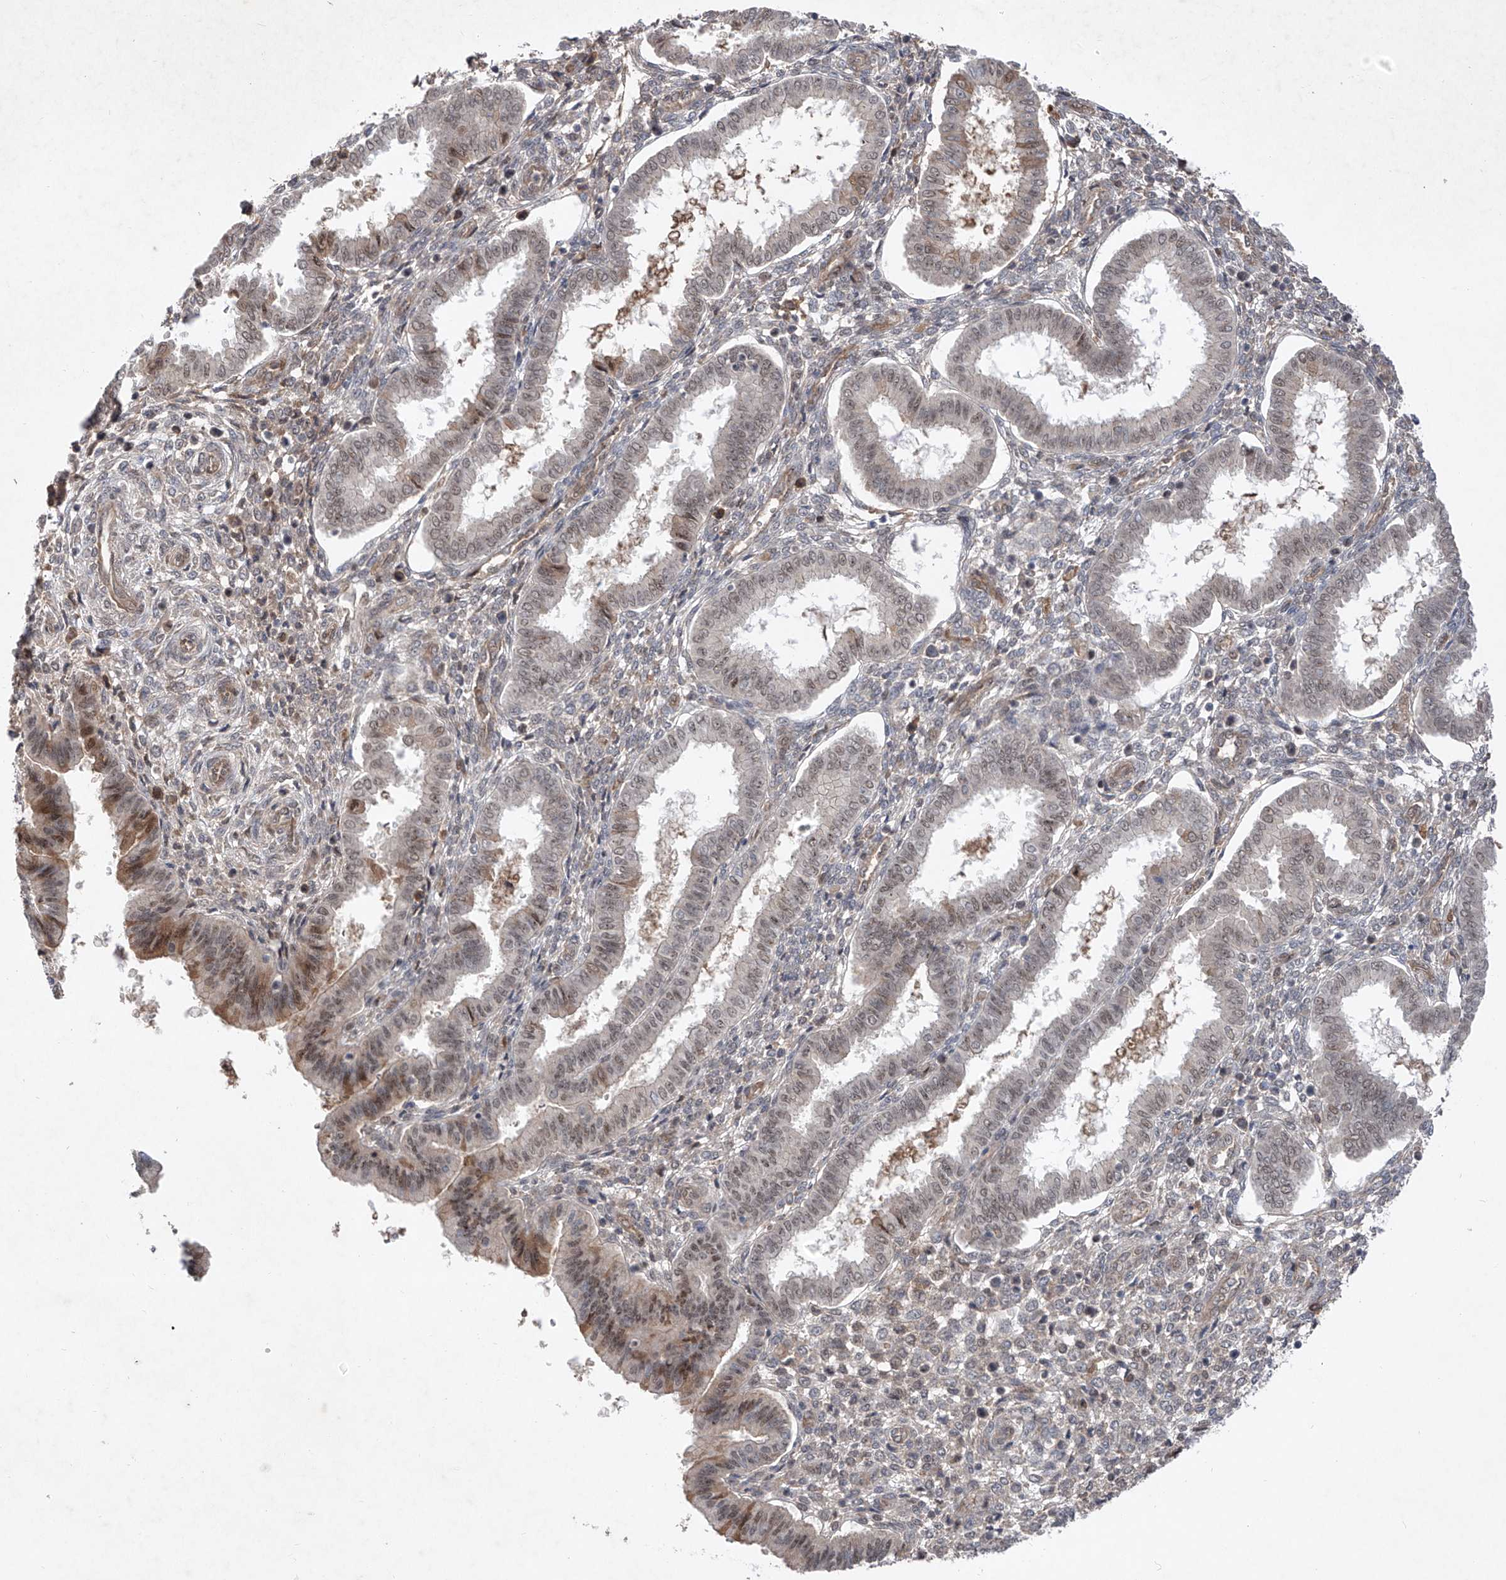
{"staining": {"intensity": "negative", "quantity": "none", "location": "none"}, "tissue": "endometrium", "cell_type": "Cells in endometrial stroma", "image_type": "normal", "snomed": [{"axis": "morphology", "description": "Normal tissue, NOS"}, {"axis": "topography", "description": "Endometrium"}], "caption": "Immunohistochemistry micrograph of unremarkable endometrium stained for a protein (brown), which reveals no positivity in cells in endometrial stroma.", "gene": "FAM135A", "patient": {"sex": "female", "age": 24}}